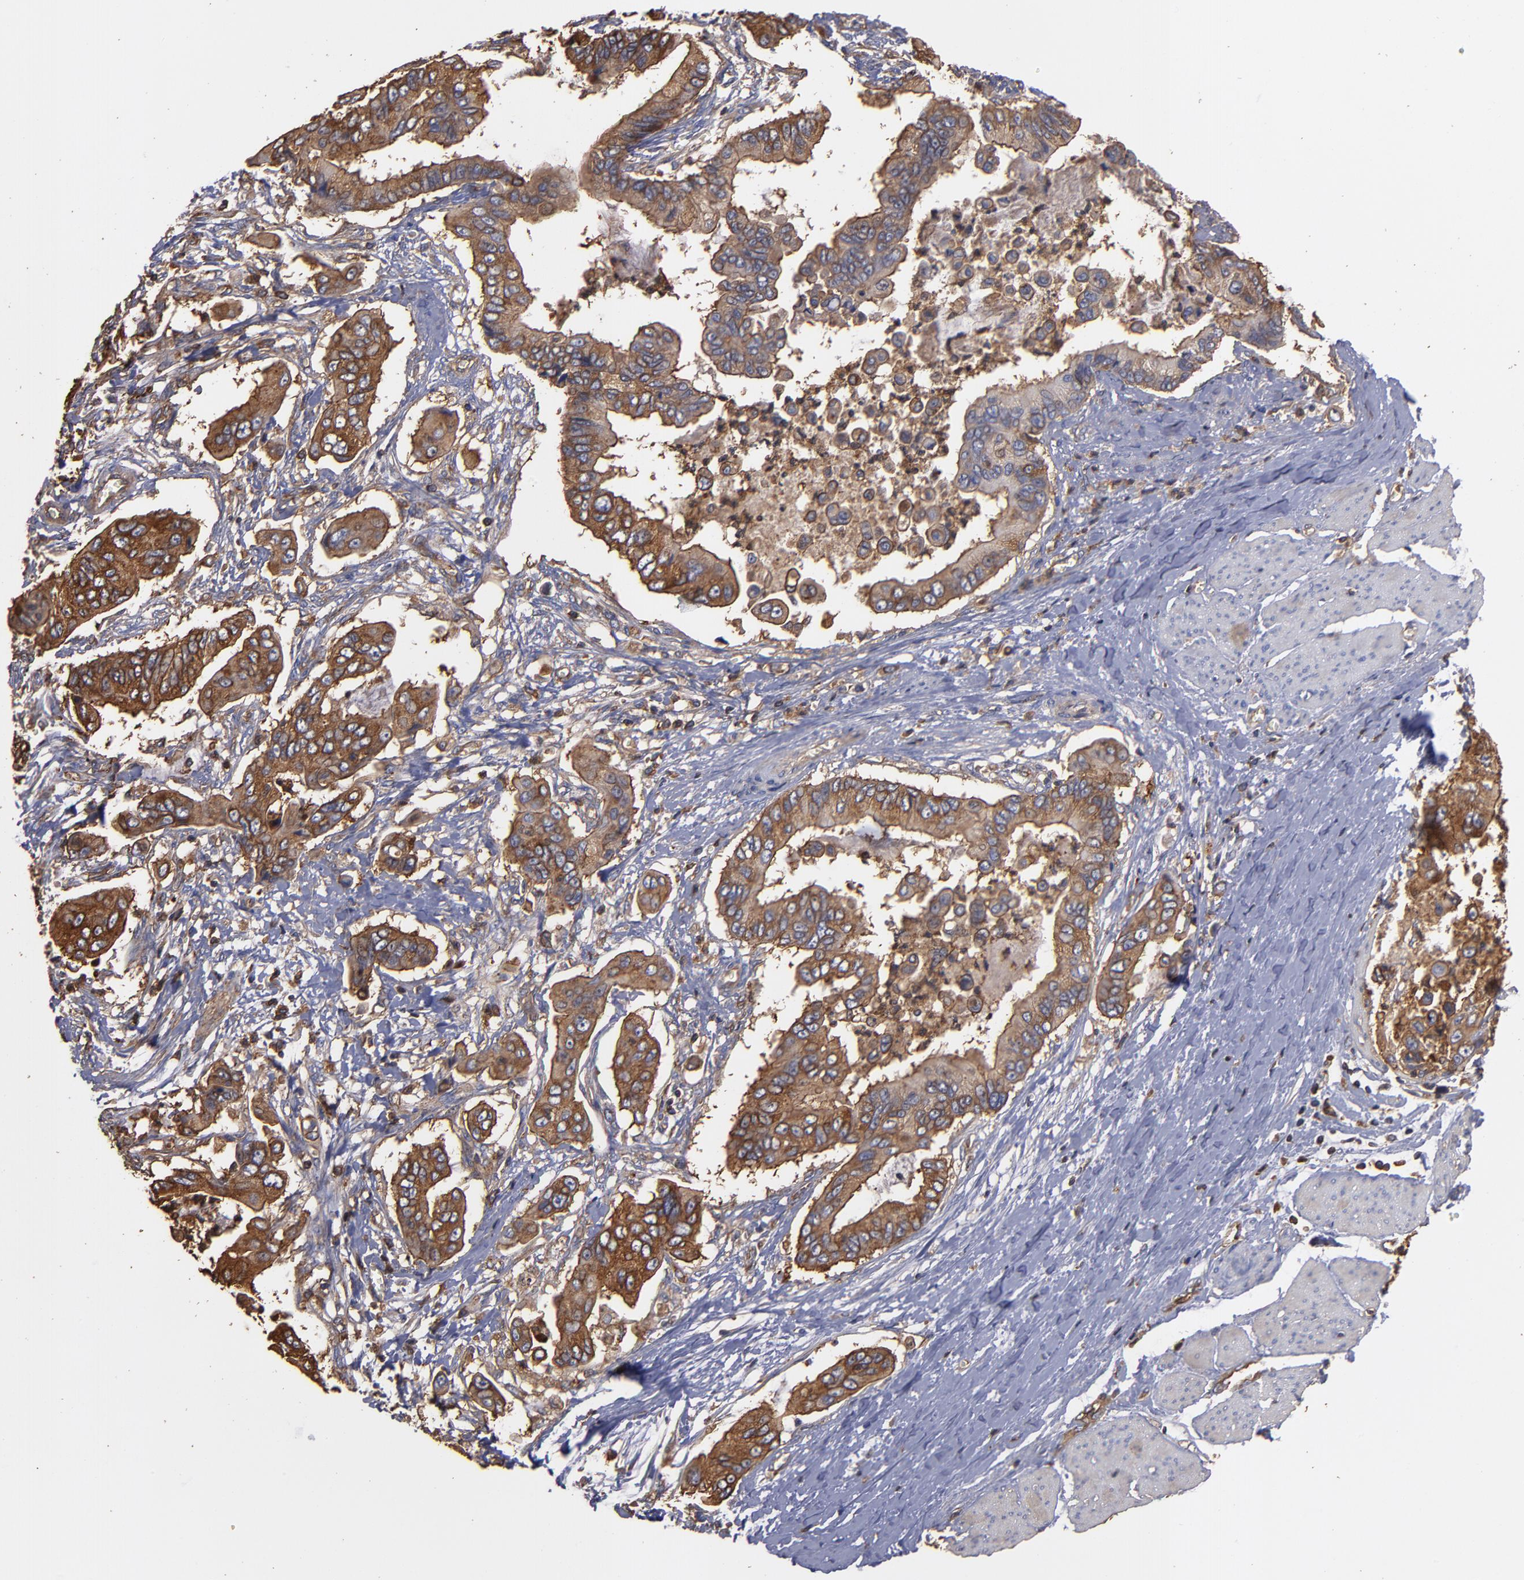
{"staining": {"intensity": "moderate", "quantity": ">75%", "location": "cytoplasmic/membranous"}, "tissue": "stomach cancer", "cell_type": "Tumor cells", "image_type": "cancer", "snomed": [{"axis": "morphology", "description": "Adenocarcinoma, NOS"}, {"axis": "topography", "description": "Stomach, upper"}], "caption": "Immunohistochemical staining of human stomach adenocarcinoma shows medium levels of moderate cytoplasmic/membranous protein staining in about >75% of tumor cells.", "gene": "ACTN4", "patient": {"sex": "male", "age": 80}}